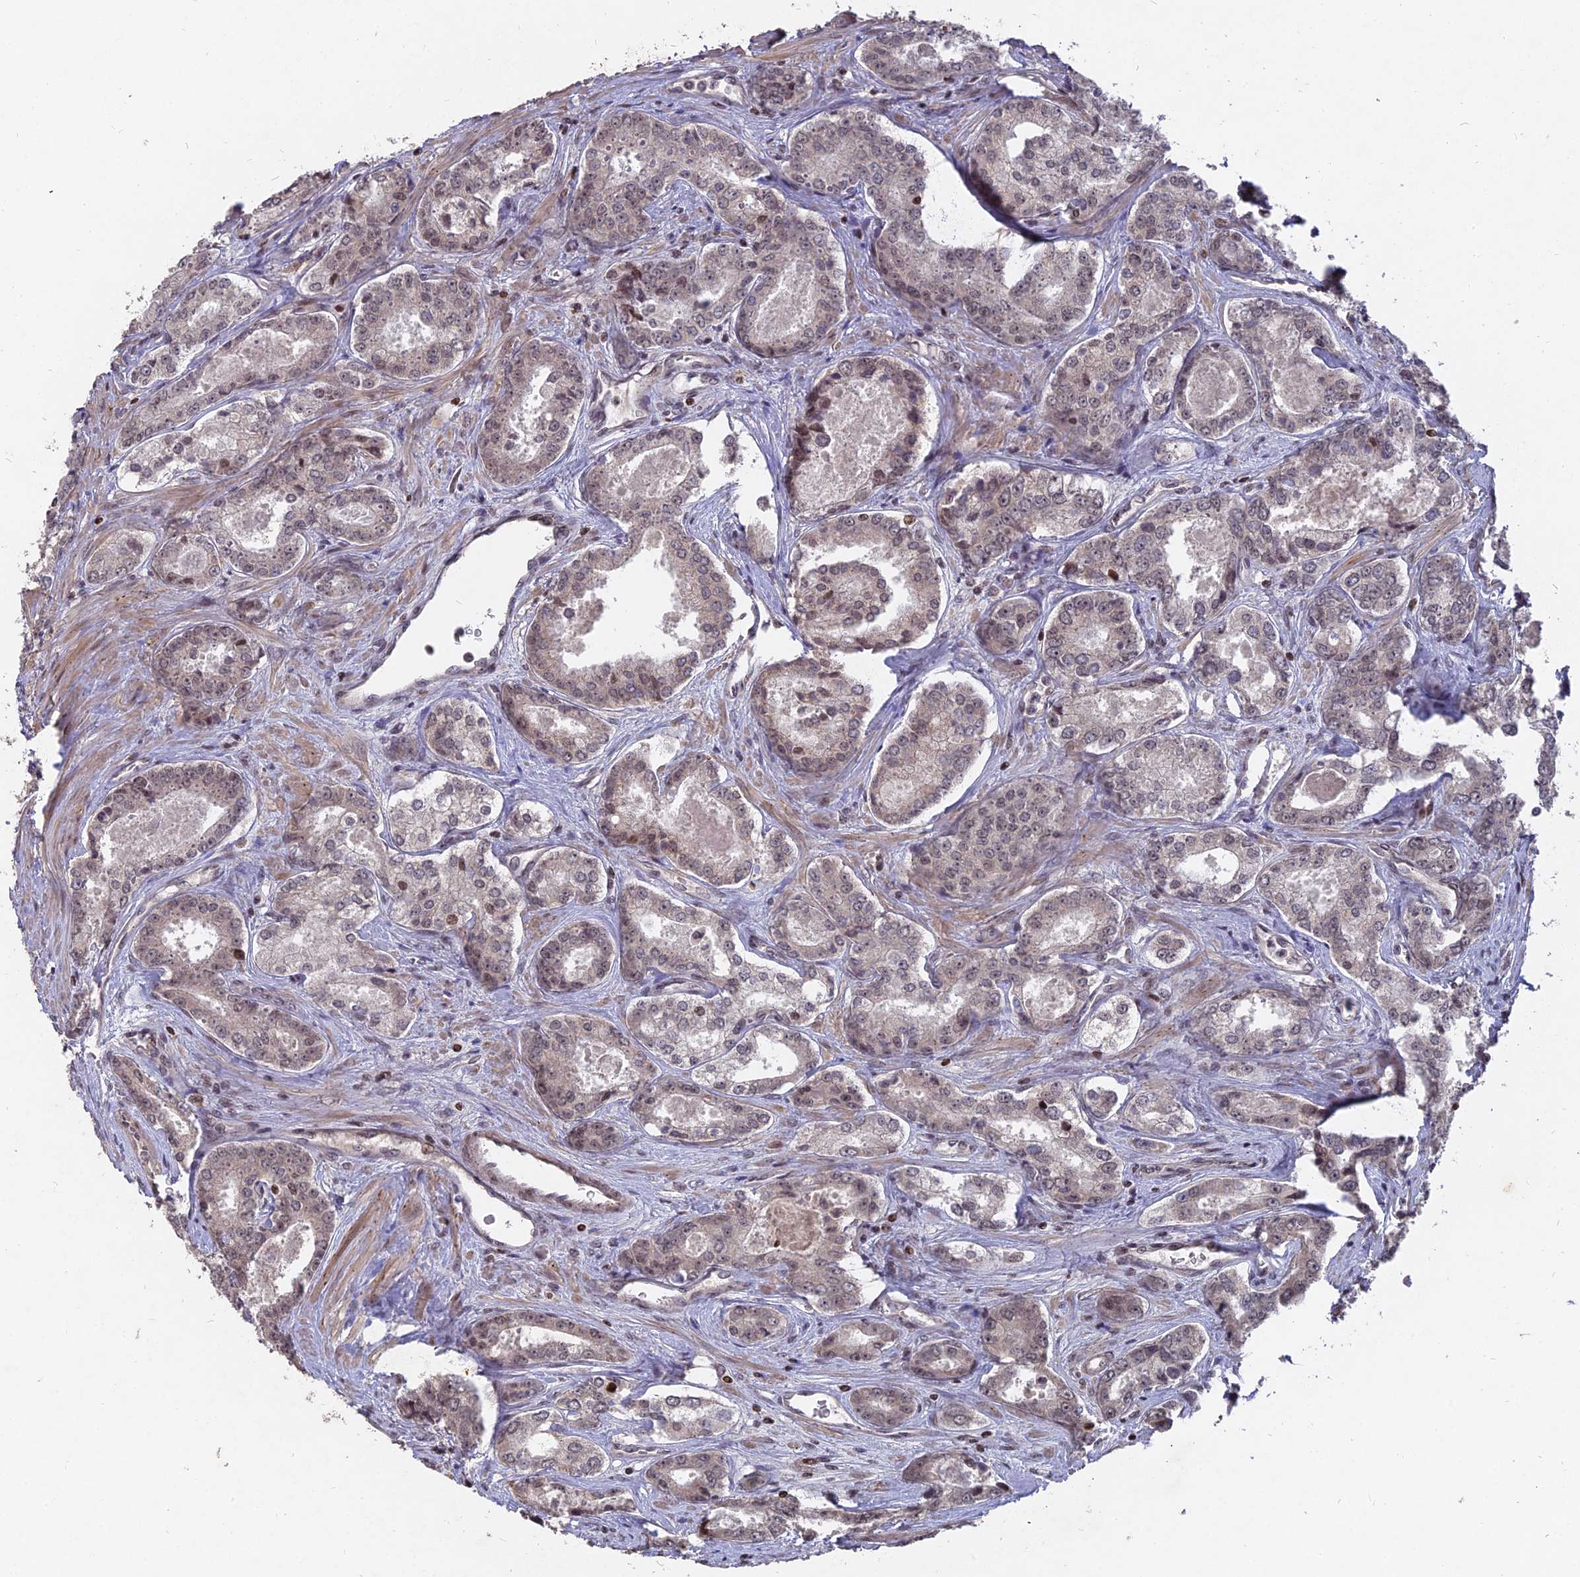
{"staining": {"intensity": "weak", "quantity": "<25%", "location": "nuclear"}, "tissue": "prostate cancer", "cell_type": "Tumor cells", "image_type": "cancer", "snomed": [{"axis": "morphology", "description": "Adenocarcinoma, Low grade"}, {"axis": "topography", "description": "Prostate"}], "caption": "A photomicrograph of human prostate low-grade adenocarcinoma is negative for staining in tumor cells. (Brightfield microscopy of DAB (3,3'-diaminobenzidine) IHC at high magnification).", "gene": "NR1H3", "patient": {"sex": "male", "age": 68}}